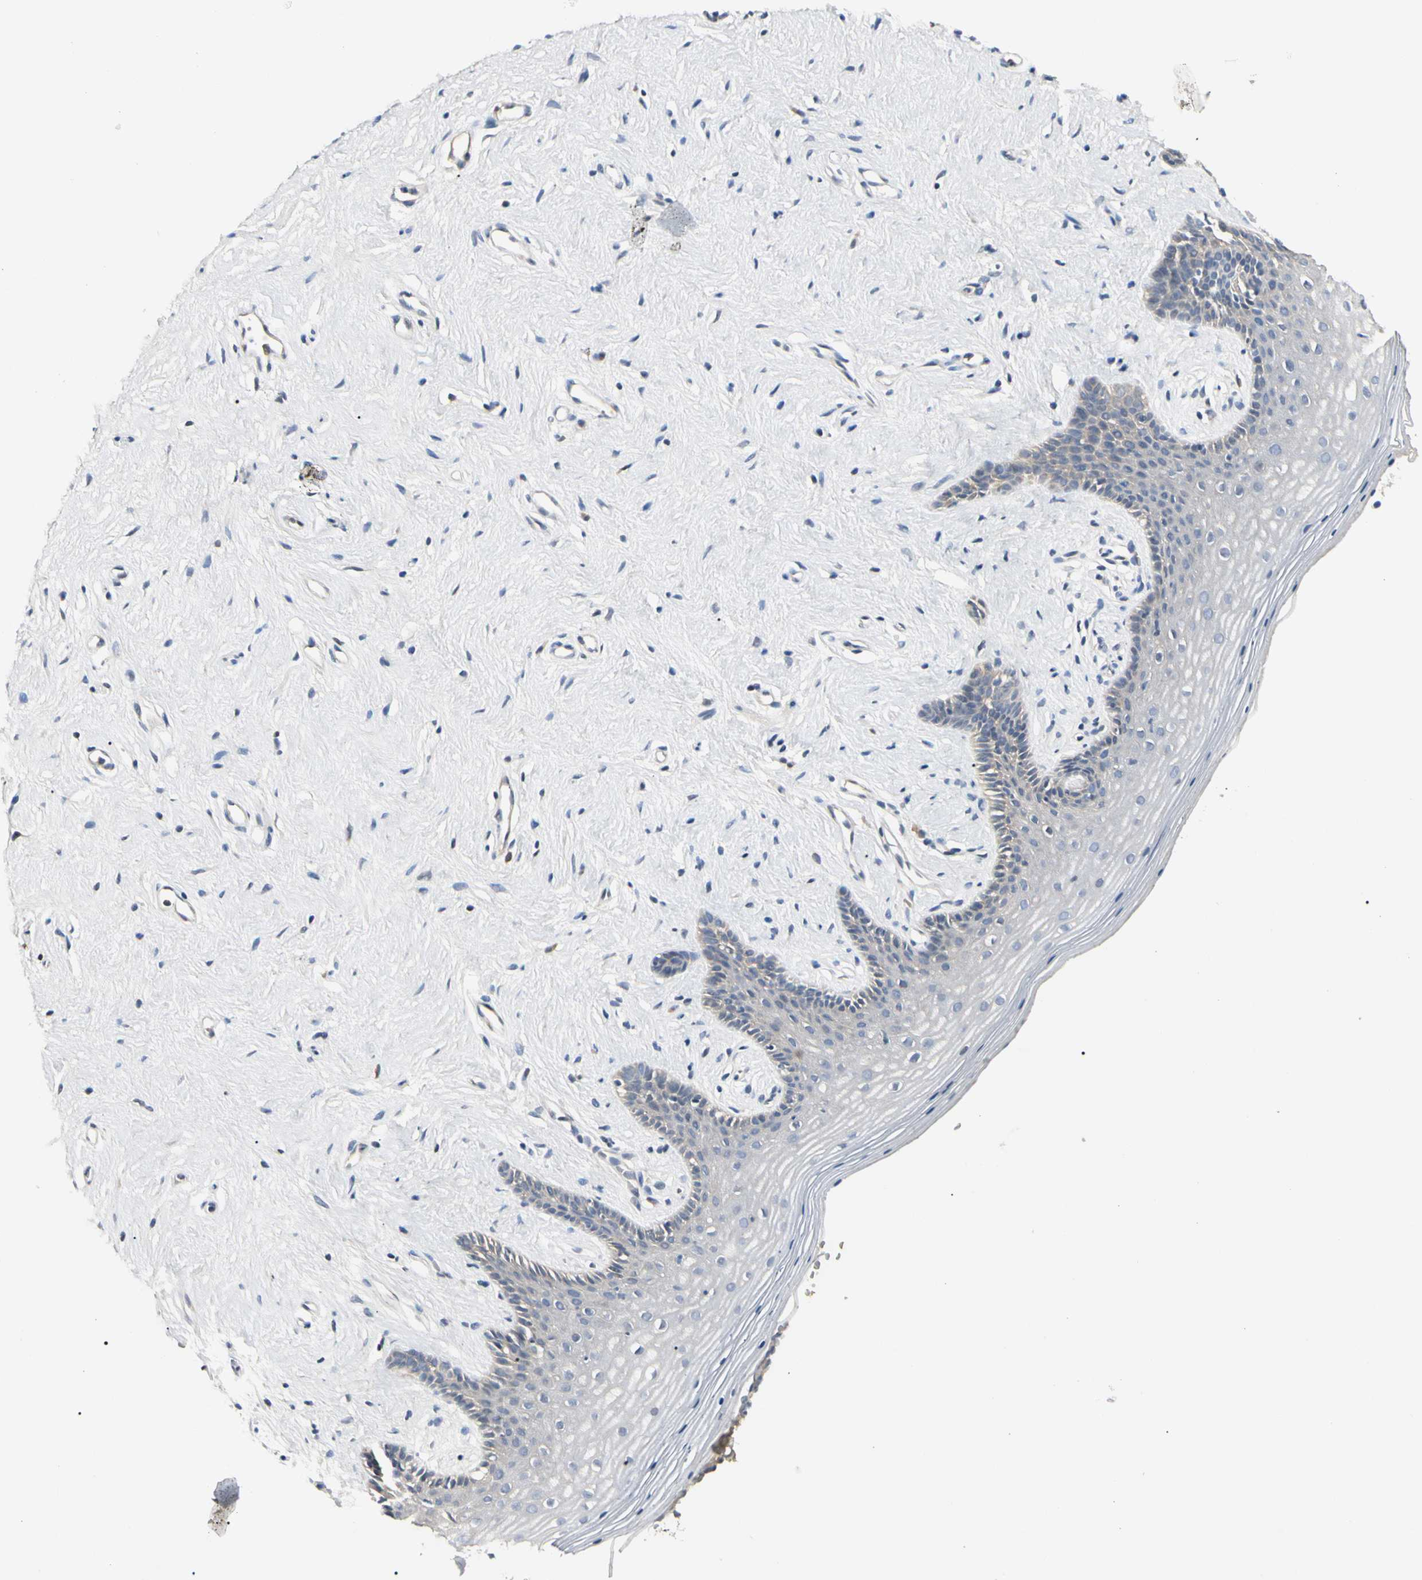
{"staining": {"intensity": "negative", "quantity": "none", "location": "none"}, "tissue": "vagina", "cell_type": "Squamous epithelial cells", "image_type": "normal", "snomed": [{"axis": "morphology", "description": "Normal tissue, NOS"}, {"axis": "topography", "description": "Vagina"}], "caption": "Immunohistochemical staining of benign vagina displays no significant positivity in squamous epithelial cells. (DAB (3,3'-diaminobenzidine) immunohistochemistry (IHC) visualized using brightfield microscopy, high magnification).", "gene": "GREM1", "patient": {"sex": "female", "age": 44}}